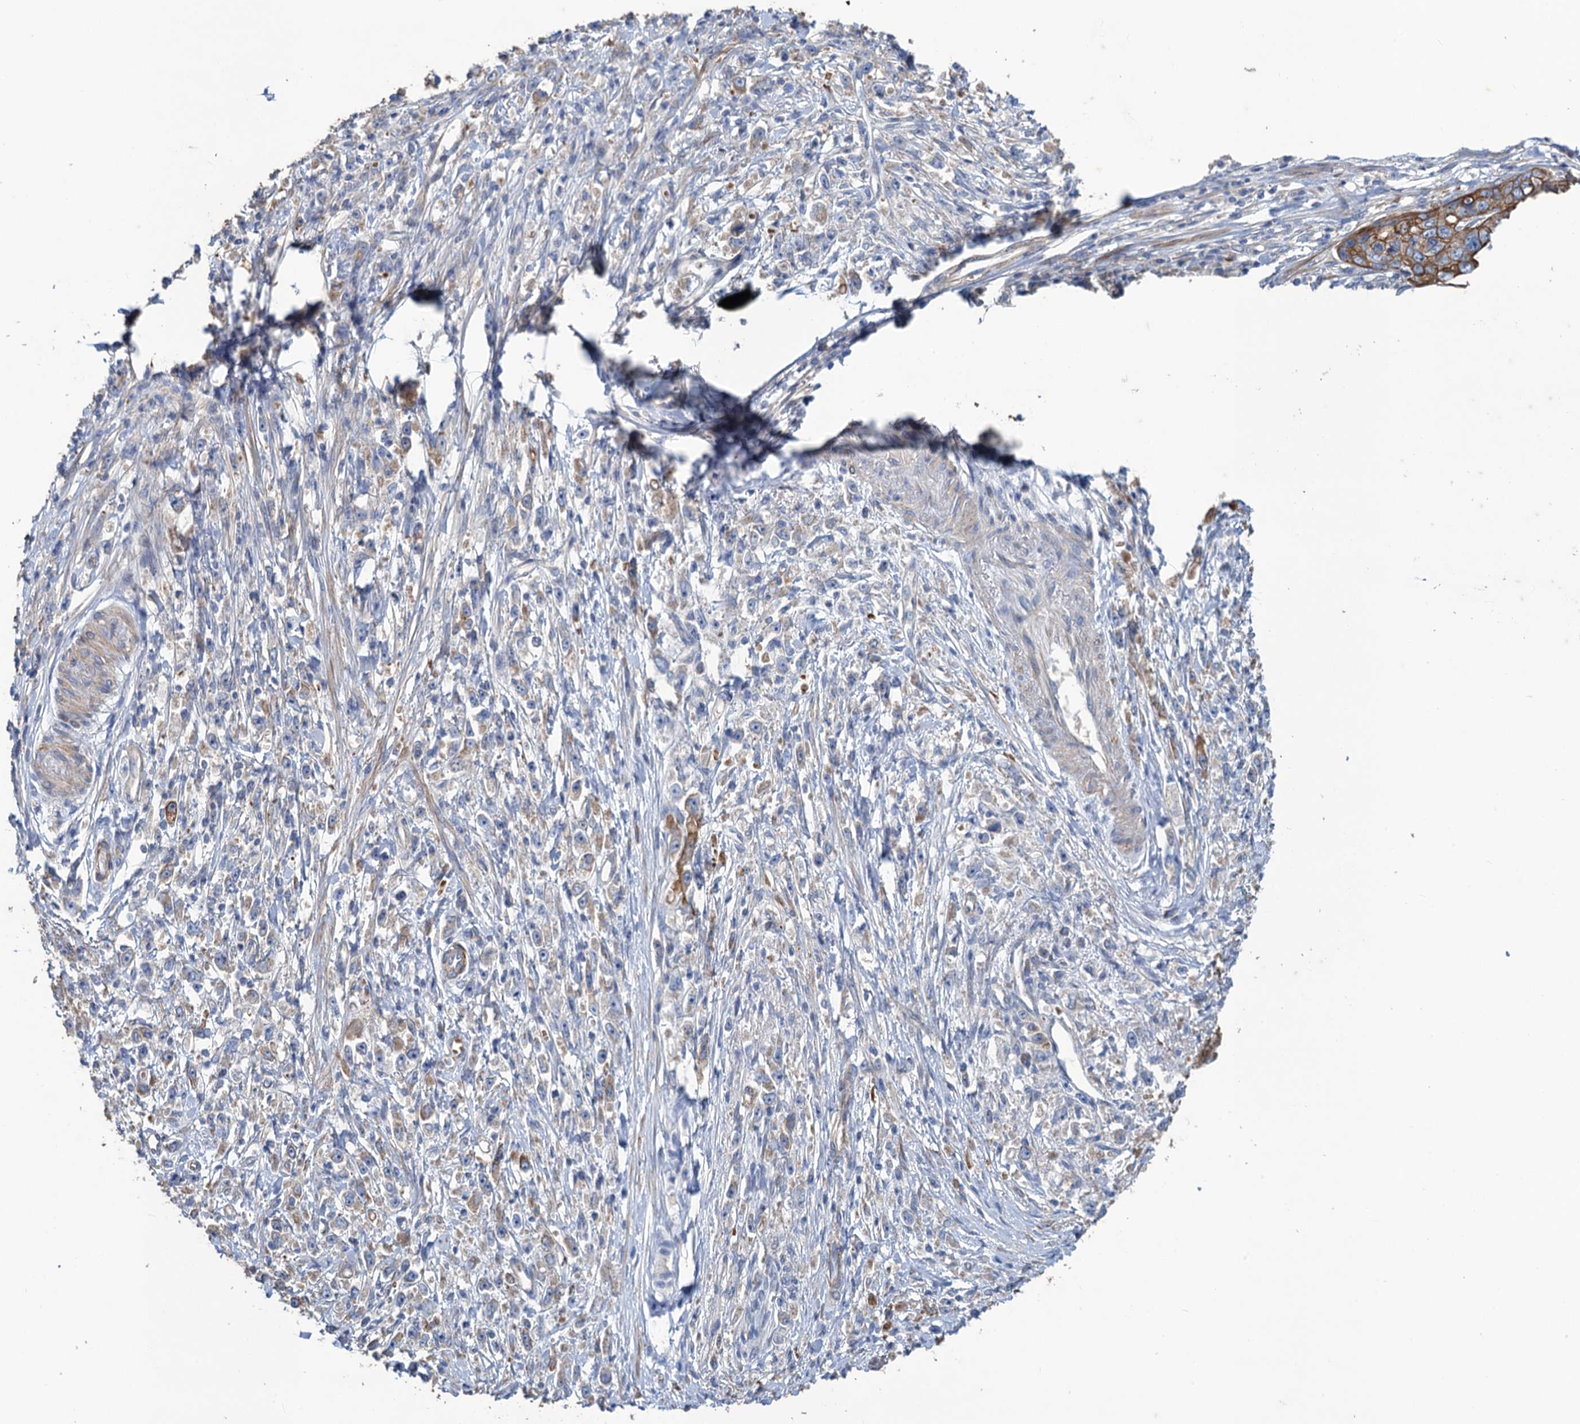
{"staining": {"intensity": "weak", "quantity": "25%-75%", "location": "cytoplasmic/membranous"}, "tissue": "stomach cancer", "cell_type": "Tumor cells", "image_type": "cancer", "snomed": [{"axis": "morphology", "description": "Adenocarcinoma, NOS"}, {"axis": "topography", "description": "Stomach"}], "caption": "A high-resolution histopathology image shows immunohistochemistry (IHC) staining of adenocarcinoma (stomach), which demonstrates weak cytoplasmic/membranous positivity in approximately 25%-75% of tumor cells. Nuclei are stained in blue.", "gene": "SMCO3", "patient": {"sex": "female", "age": 59}}